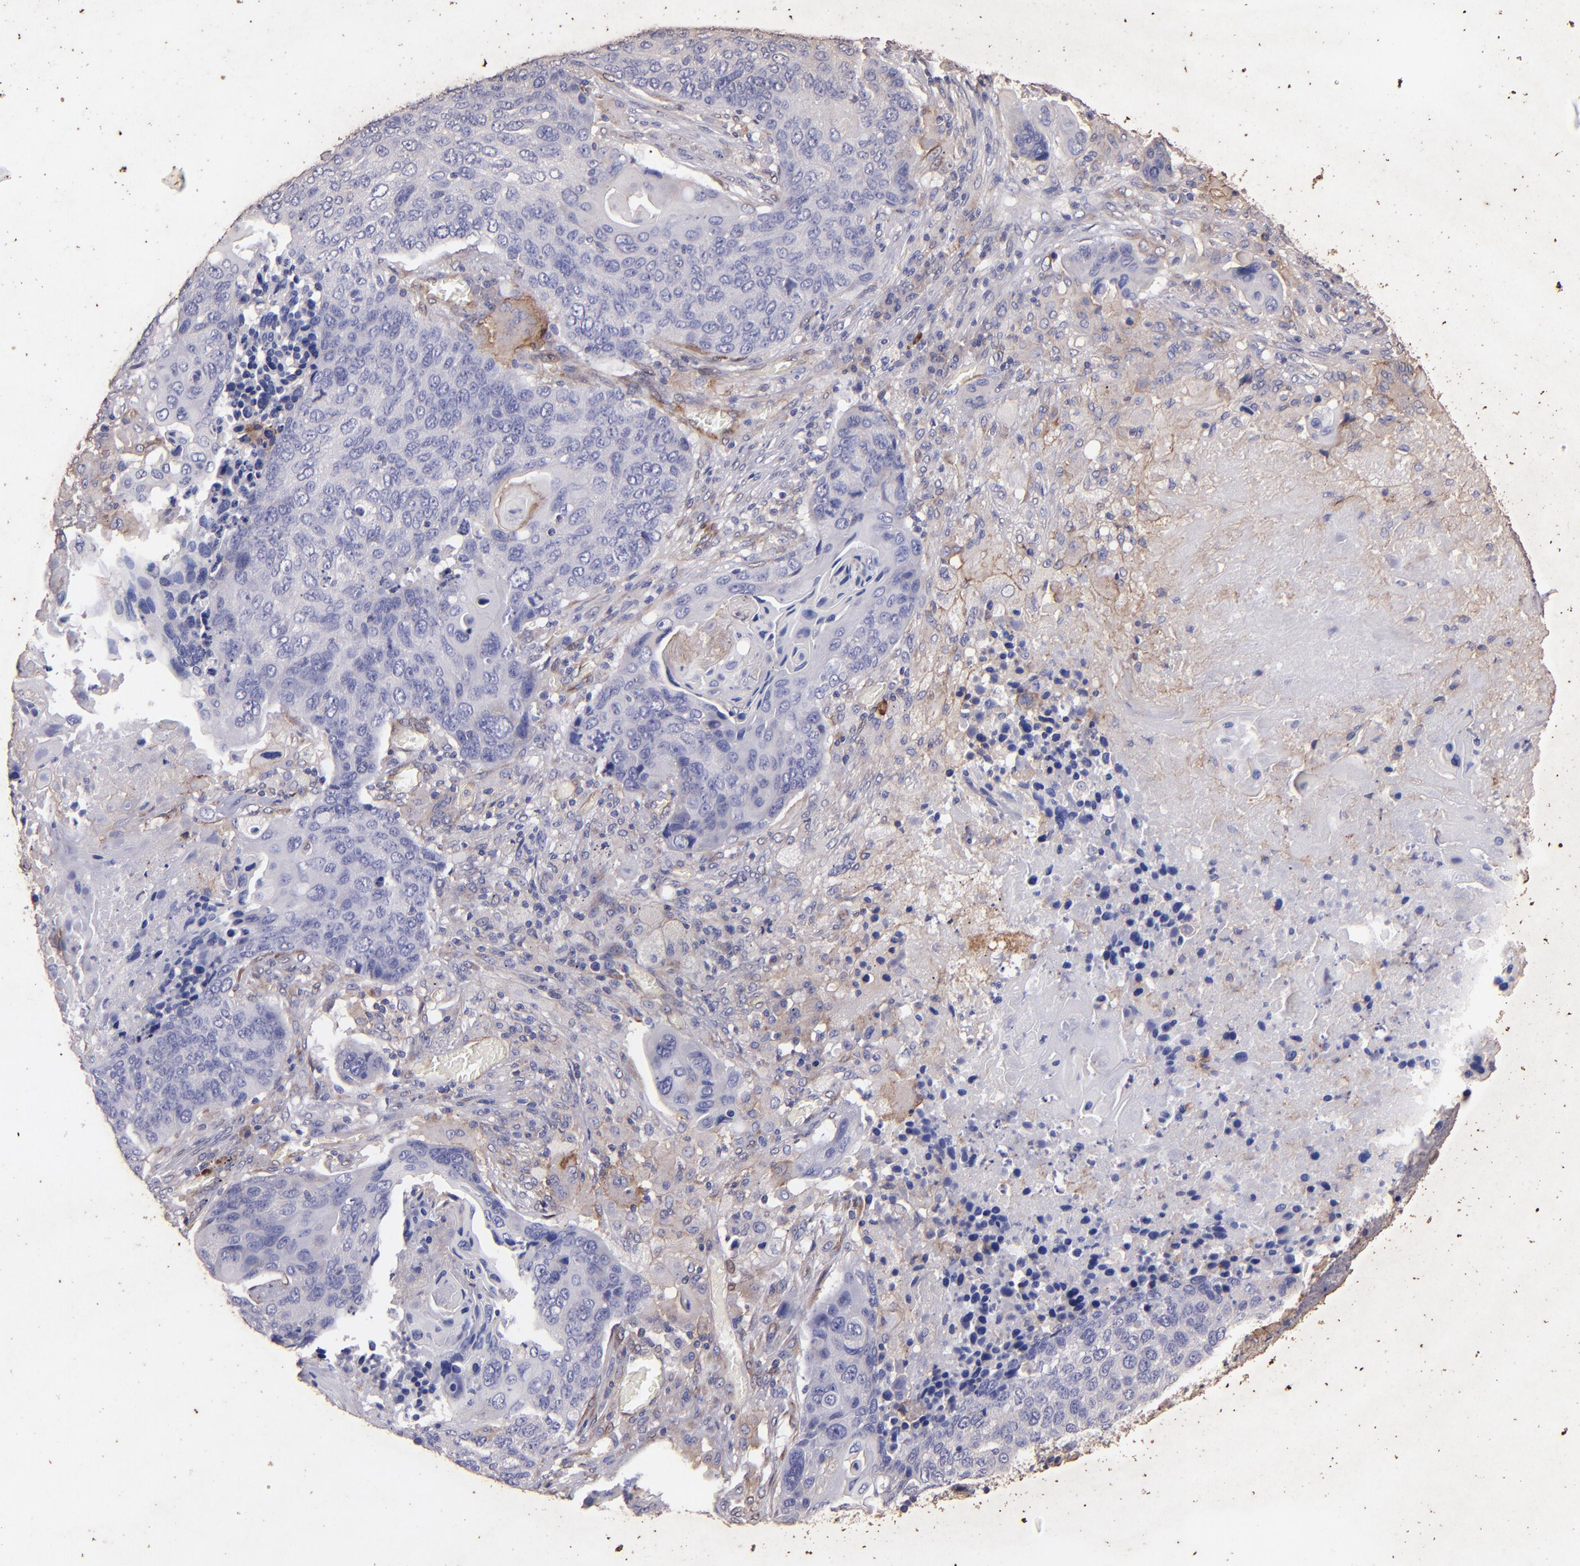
{"staining": {"intensity": "negative", "quantity": "none", "location": "none"}, "tissue": "lung cancer", "cell_type": "Tumor cells", "image_type": "cancer", "snomed": [{"axis": "morphology", "description": "Squamous cell carcinoma, NOS"}, {"axis": "topography", "description": "Lung"}], "caption": "Human lung cancer (squamous cell carcinoma) stained for a protein using immunohistochemistry shows no positivity in tumor cells.", "gene": "RET", "patient": {"sex": "male", "age": 68}}